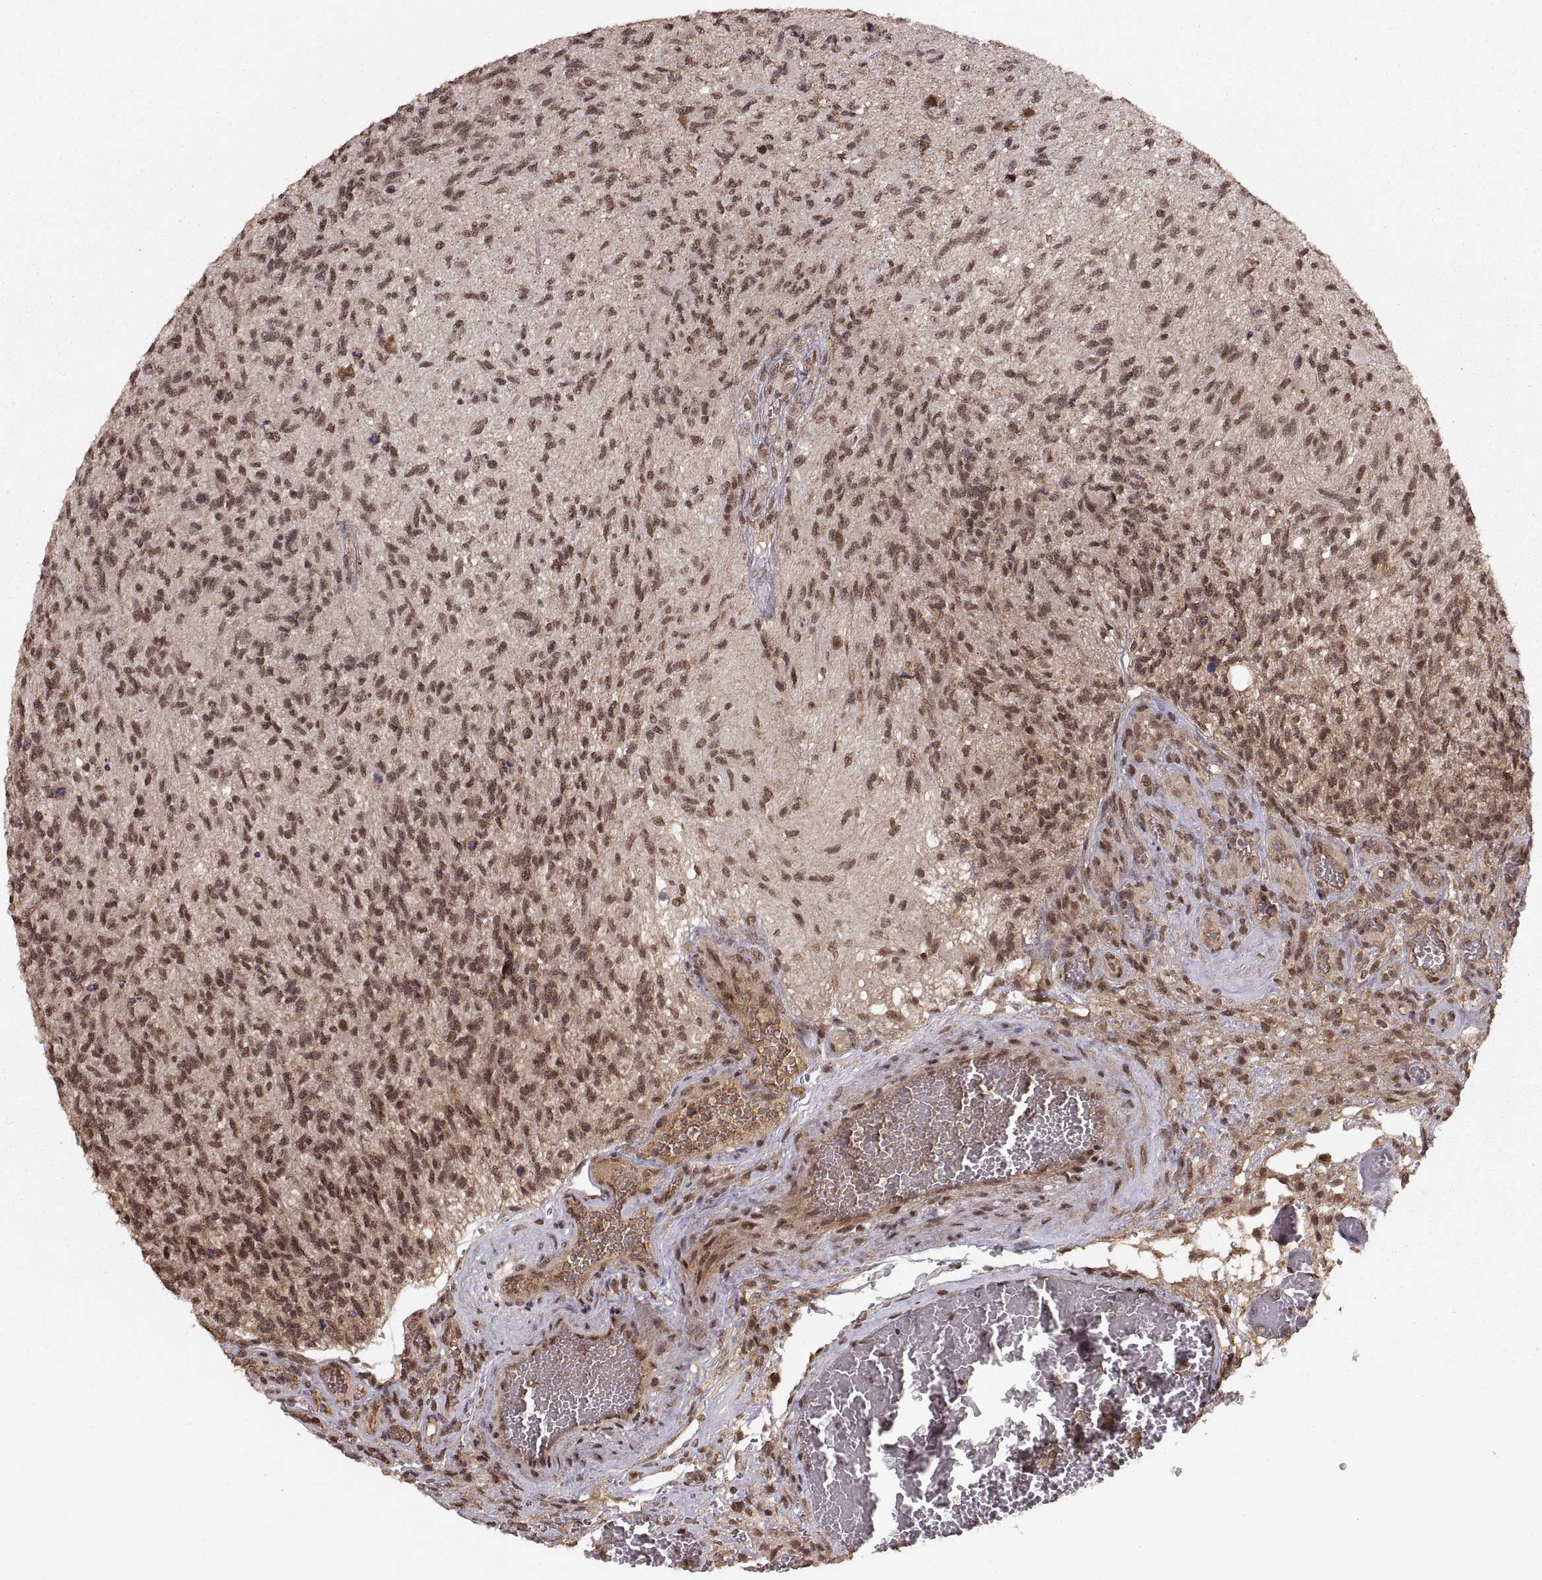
{"staining": {"intensity": "moderate", "quantity": ">75%", "location": "nuclear"}, "tissue": "glioma", "cell_type": "Tumor cells", "image_type": "cancer", "snomed": [{"axis": "morphology", "description": "Glioma, malignant, High grade"}, {"axis": "topography", "description": "Brain"}], "caption": "The image demonstrates staining of glioma, revealing moderate nuclear protein positivity (brown color) within tumor cells. Using DAB (brown) and hematoxylin (blue) stains, captured at high magnification using brightfield microscopy.", "gene": "RFT1", "patient": {"sex": "male", "age": 56}}